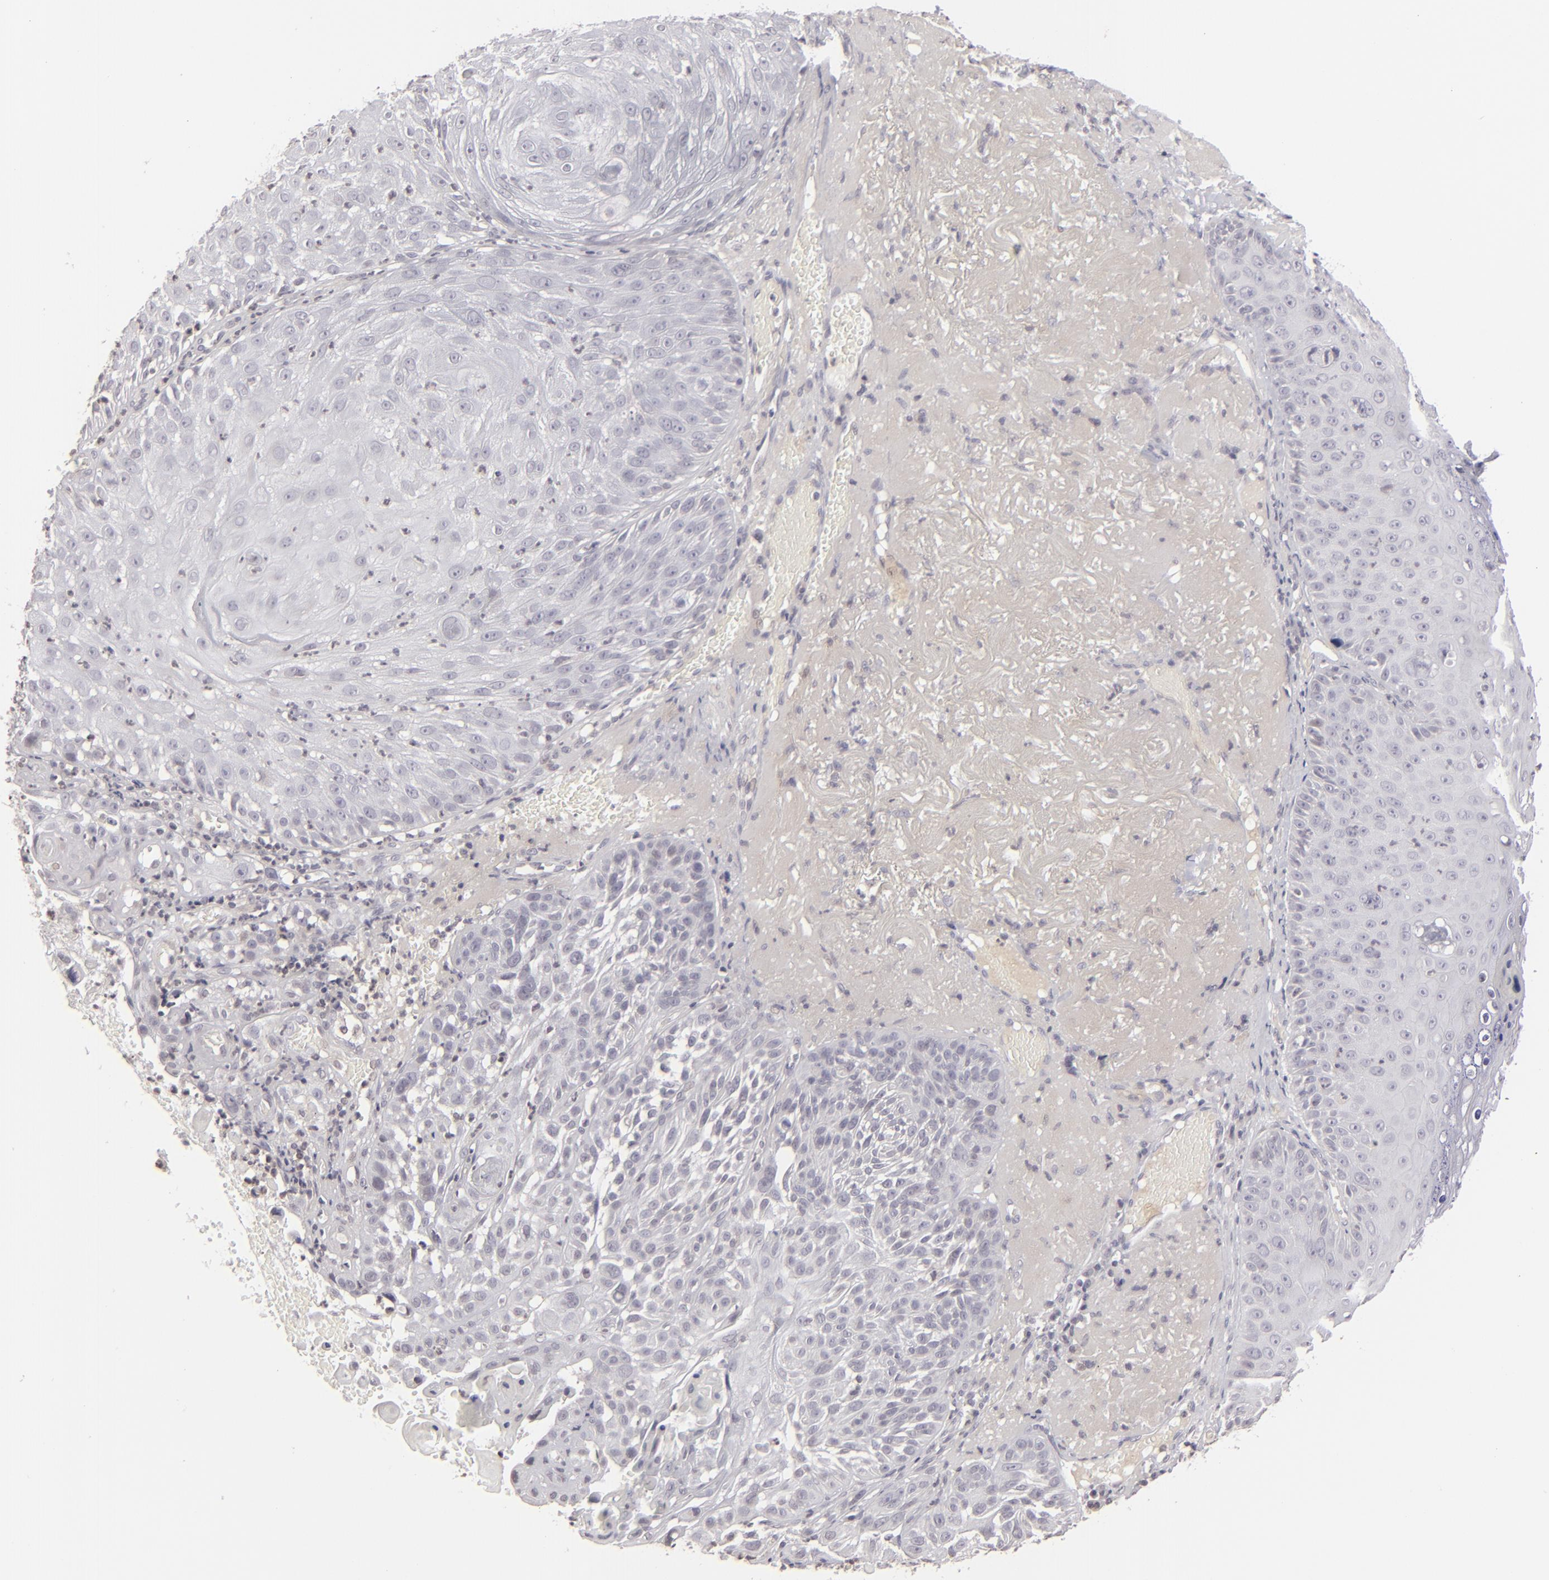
{"staining": {"intensity": "negative", "quantity": "none", "location": "none"}, "tissue": "skin cancer", "cell_type": "Tumor cells", "image_type": "cancer", "snomed": [{"axis": "morphology", "description": "Squamous cell carcinoma, NOS"}, {"axis": "topography", "description": "Skin"}], "caption": "Photomicrograph shows no protein staining in tumor cells of squamous cell carcinoma (skin) tissue. Nuclei are stained in blue.", "gene": "CLDN2", "patient": {"sex": "female", "age": 89}}